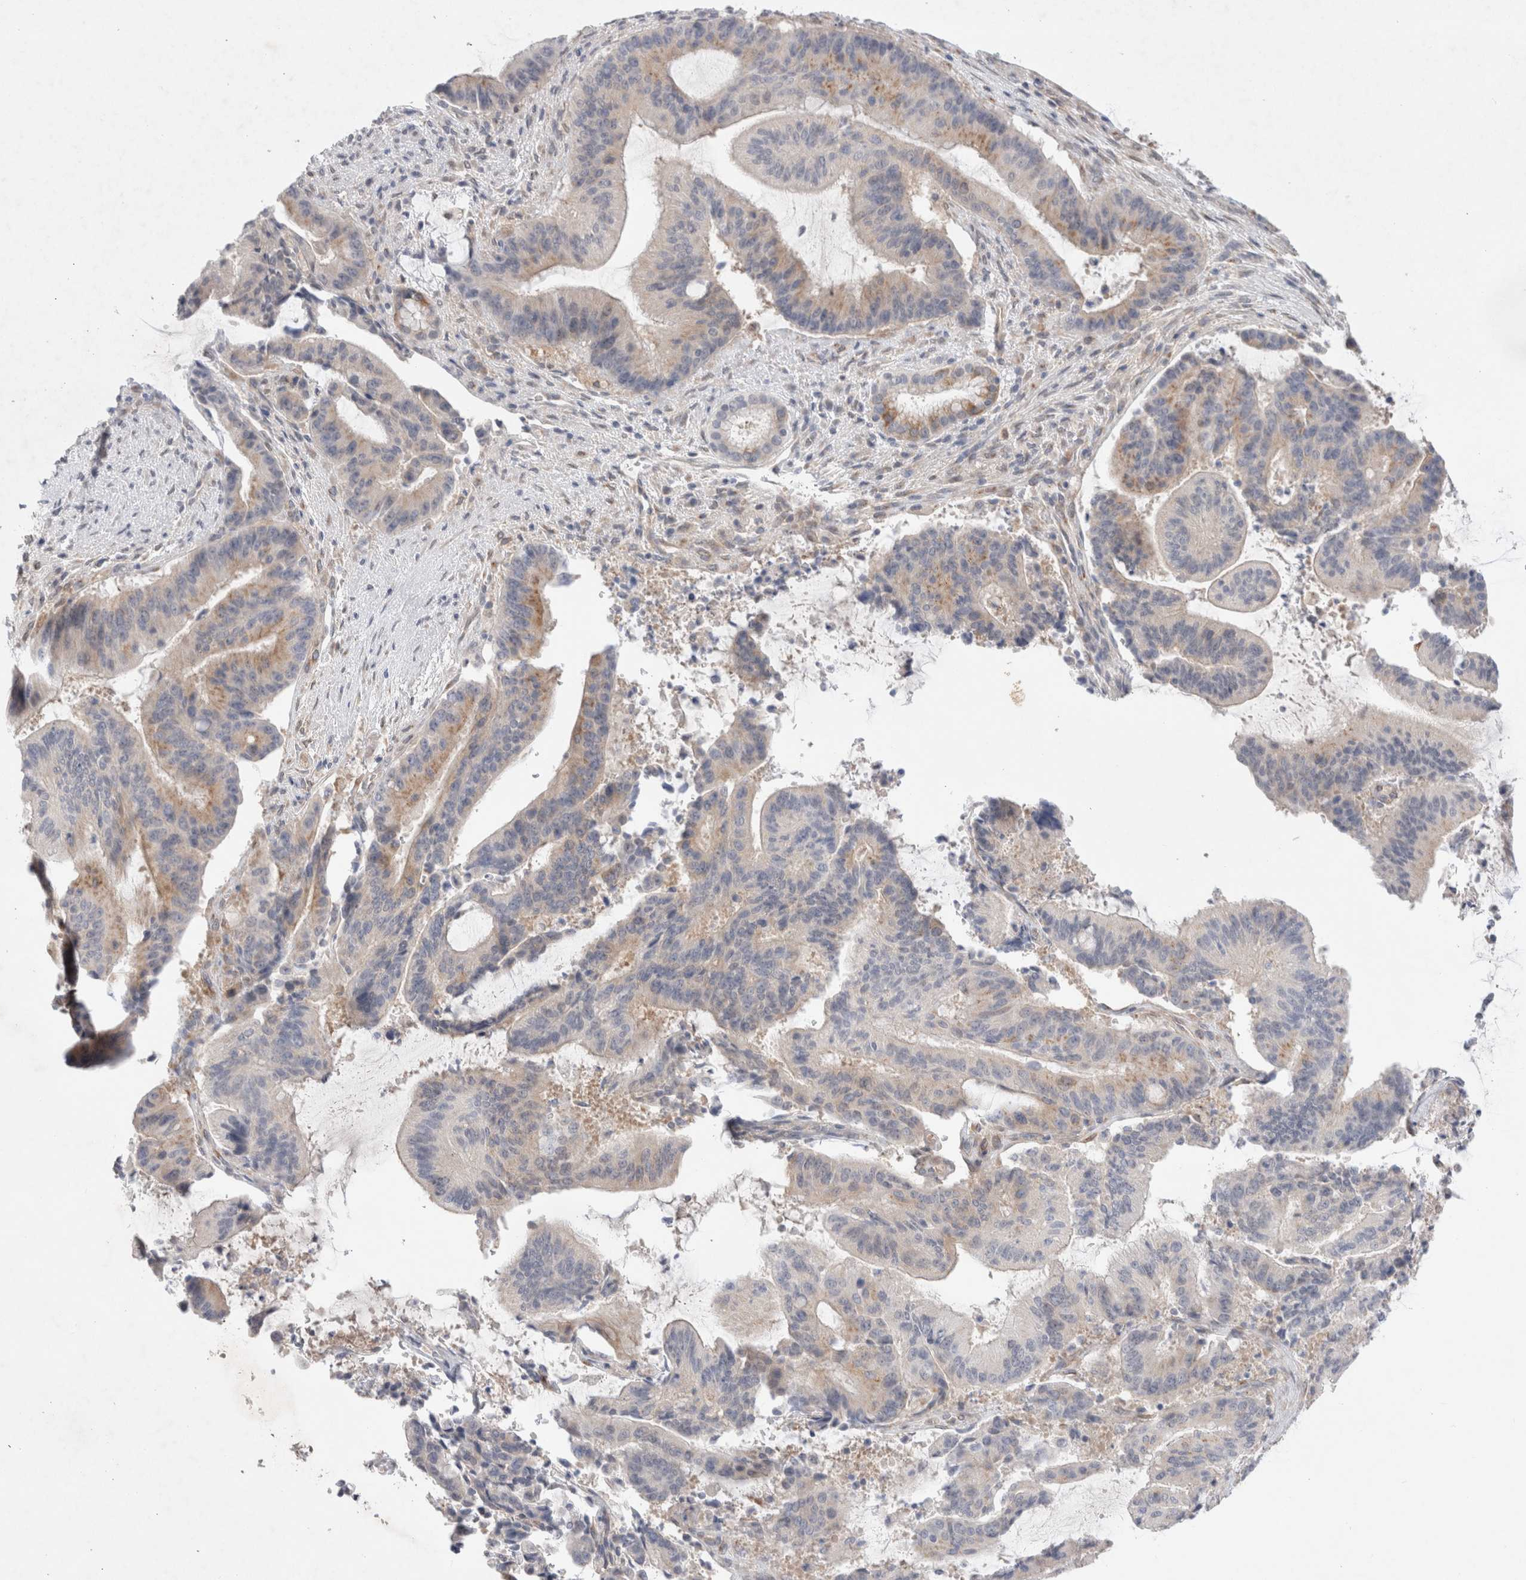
{"staining": {"intensity": "moderate", "quantity": "<25%", "location": "cytoplasmic/membranous"}, "tissue": "liver cancer", "cell_type": "Tumor cells", "image_type": "cancer", "snomed": [{"axis": "morphology", "description": "Normal tissue, NOS"}, {"axis": "morphology", "description": "Cholangiocarcinoma"}, {"axis": "topography", "description": "Liver"}, {"axis": "topography", "description": "Peripheral nerve tissue"}], "caption": "Immunohistochemical staining of human liver cholangiocarcinoma demonstrates low levels of moderate cytoplasmic/membranous protein positivity in approximately <25% of tumor cells.", "gene": "BICD2", "patient": {"sex": "female", "age": 73}}